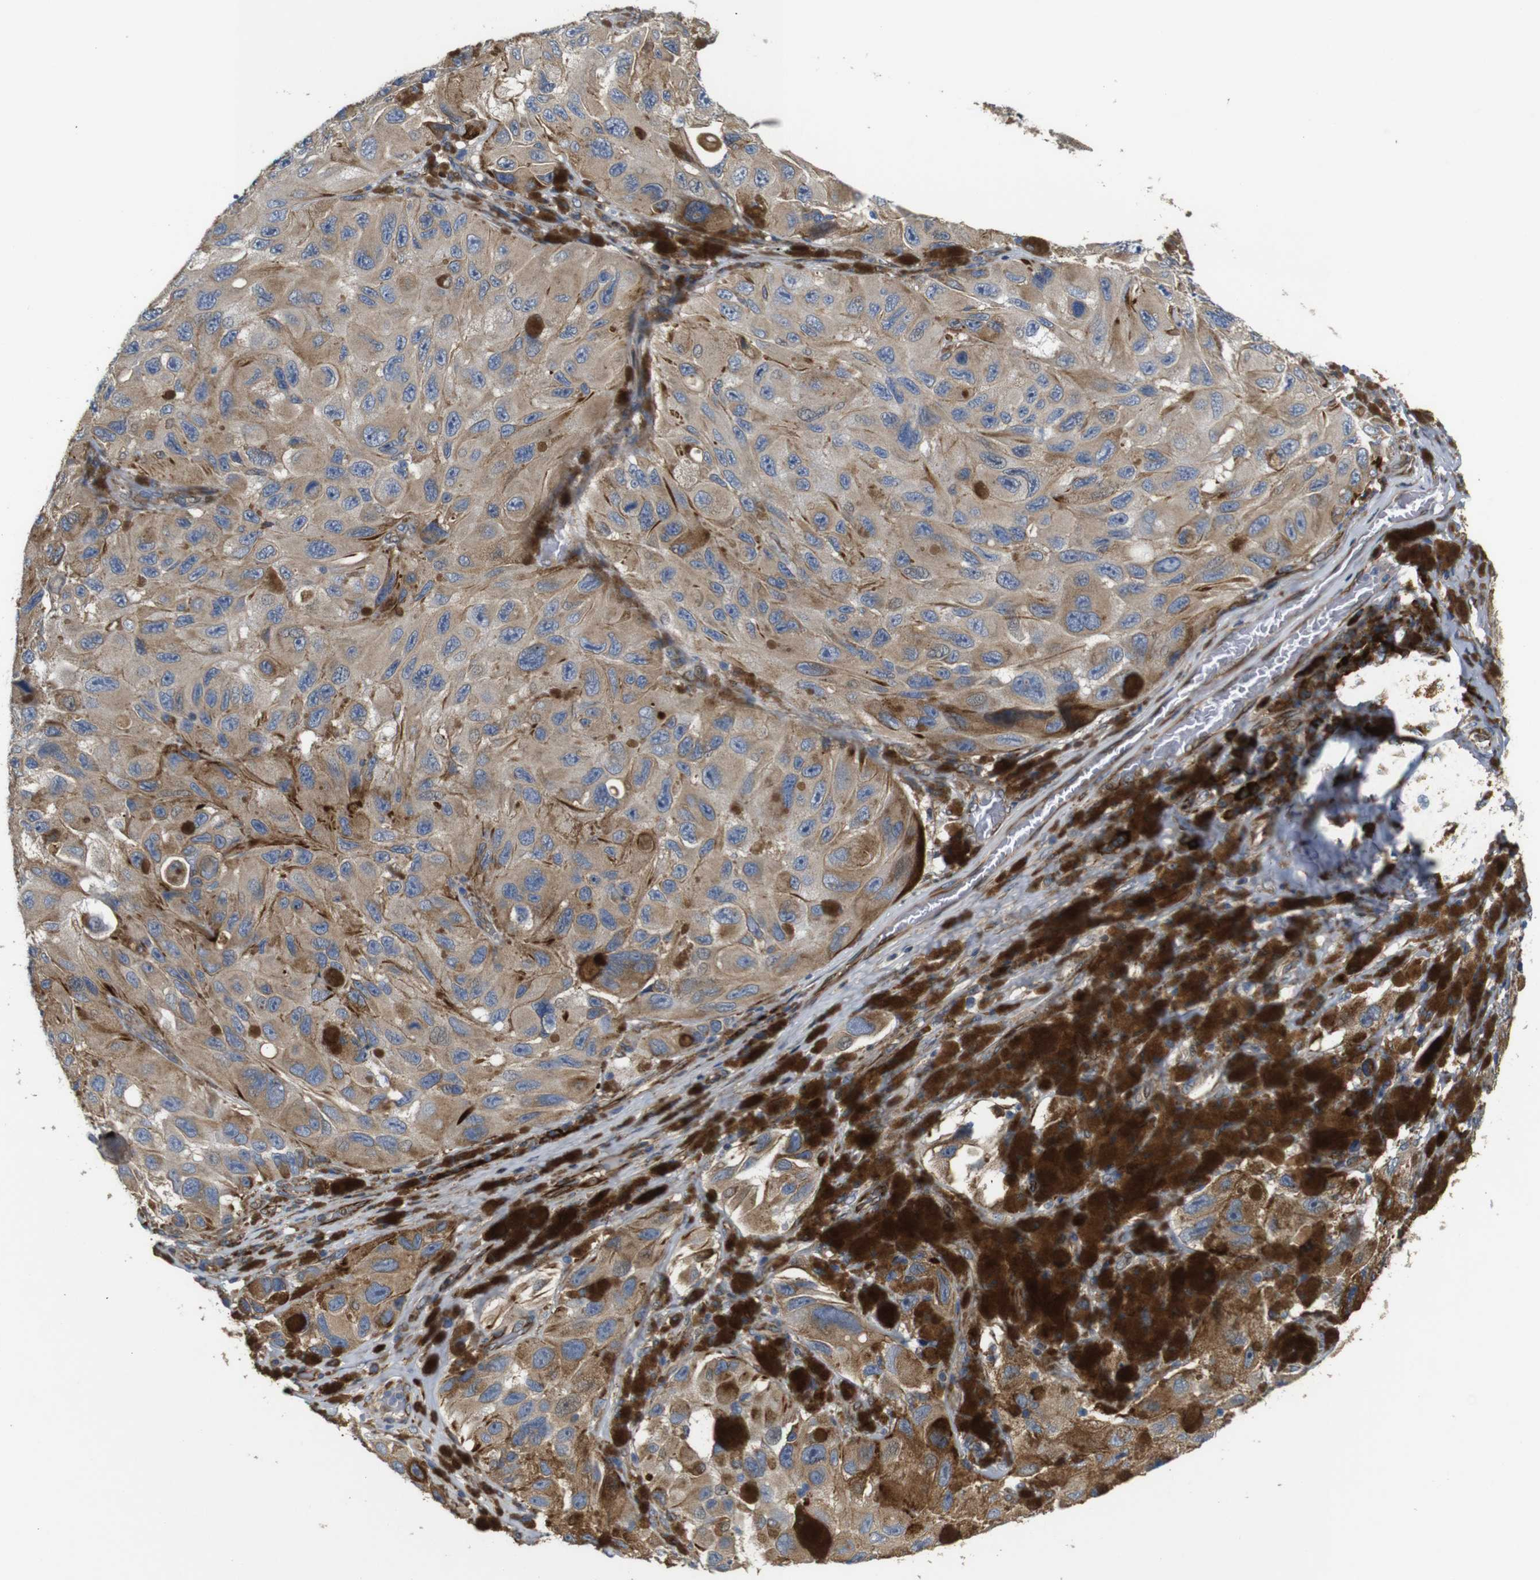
{"staining": {"intensity": "moderate", "quantity": ">75%", "location": "cytoplasmic/membranous"}, "tissue": "melanoma", "cell_type": "Tumor cells", "image_type": "cancer", "snomed": [{"axis": "morphology", "description": "Malignant melanoma, NOS"}, {"axis": "topography", "description": "Skin"}], "caption": "The photomicrograph displays staining of melanoma, revealing moderate cytoplasmic/membranous protein staining (brown color) within tumor cells.", "gene": "UBE2G2", "patient": {"sex": "female", "age": 73}}